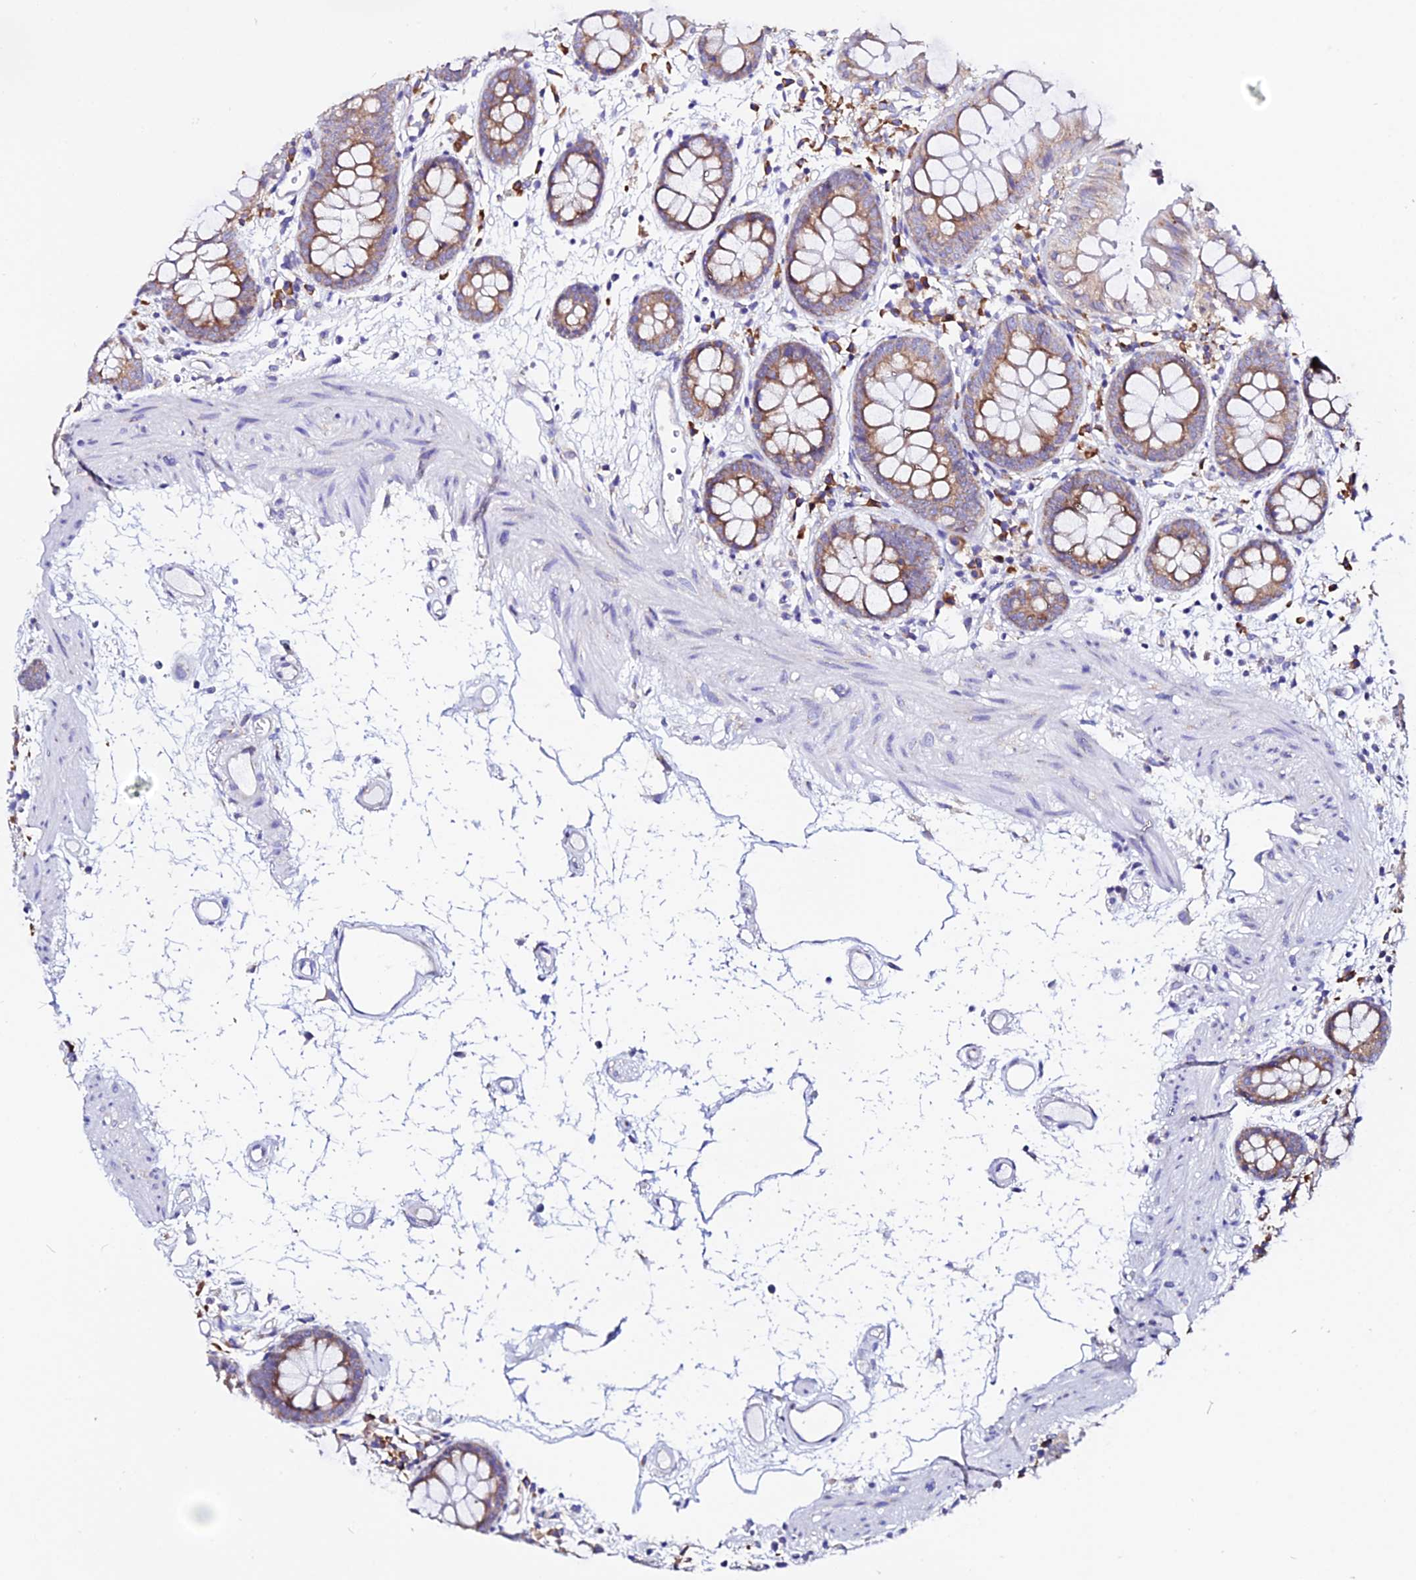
{"staining": {"intensity": "negative", "quantity": "none", "location": "none"}, "tissue": "colon", "cell_type": "Endothelial cells", "image_type": "normal", "snomed": [{"axis": "morphology", "description": "Normal tissue, NOS"}, {"axis": "topography", "description": "Colon"}], "caption": "The IHC image has no significant staining in endothelial cells of colon. (DAB immunohistochemistry (IHC), high magnification).", "gene": "EEF1G", "patient": {"sex": "female", "age": 84}}